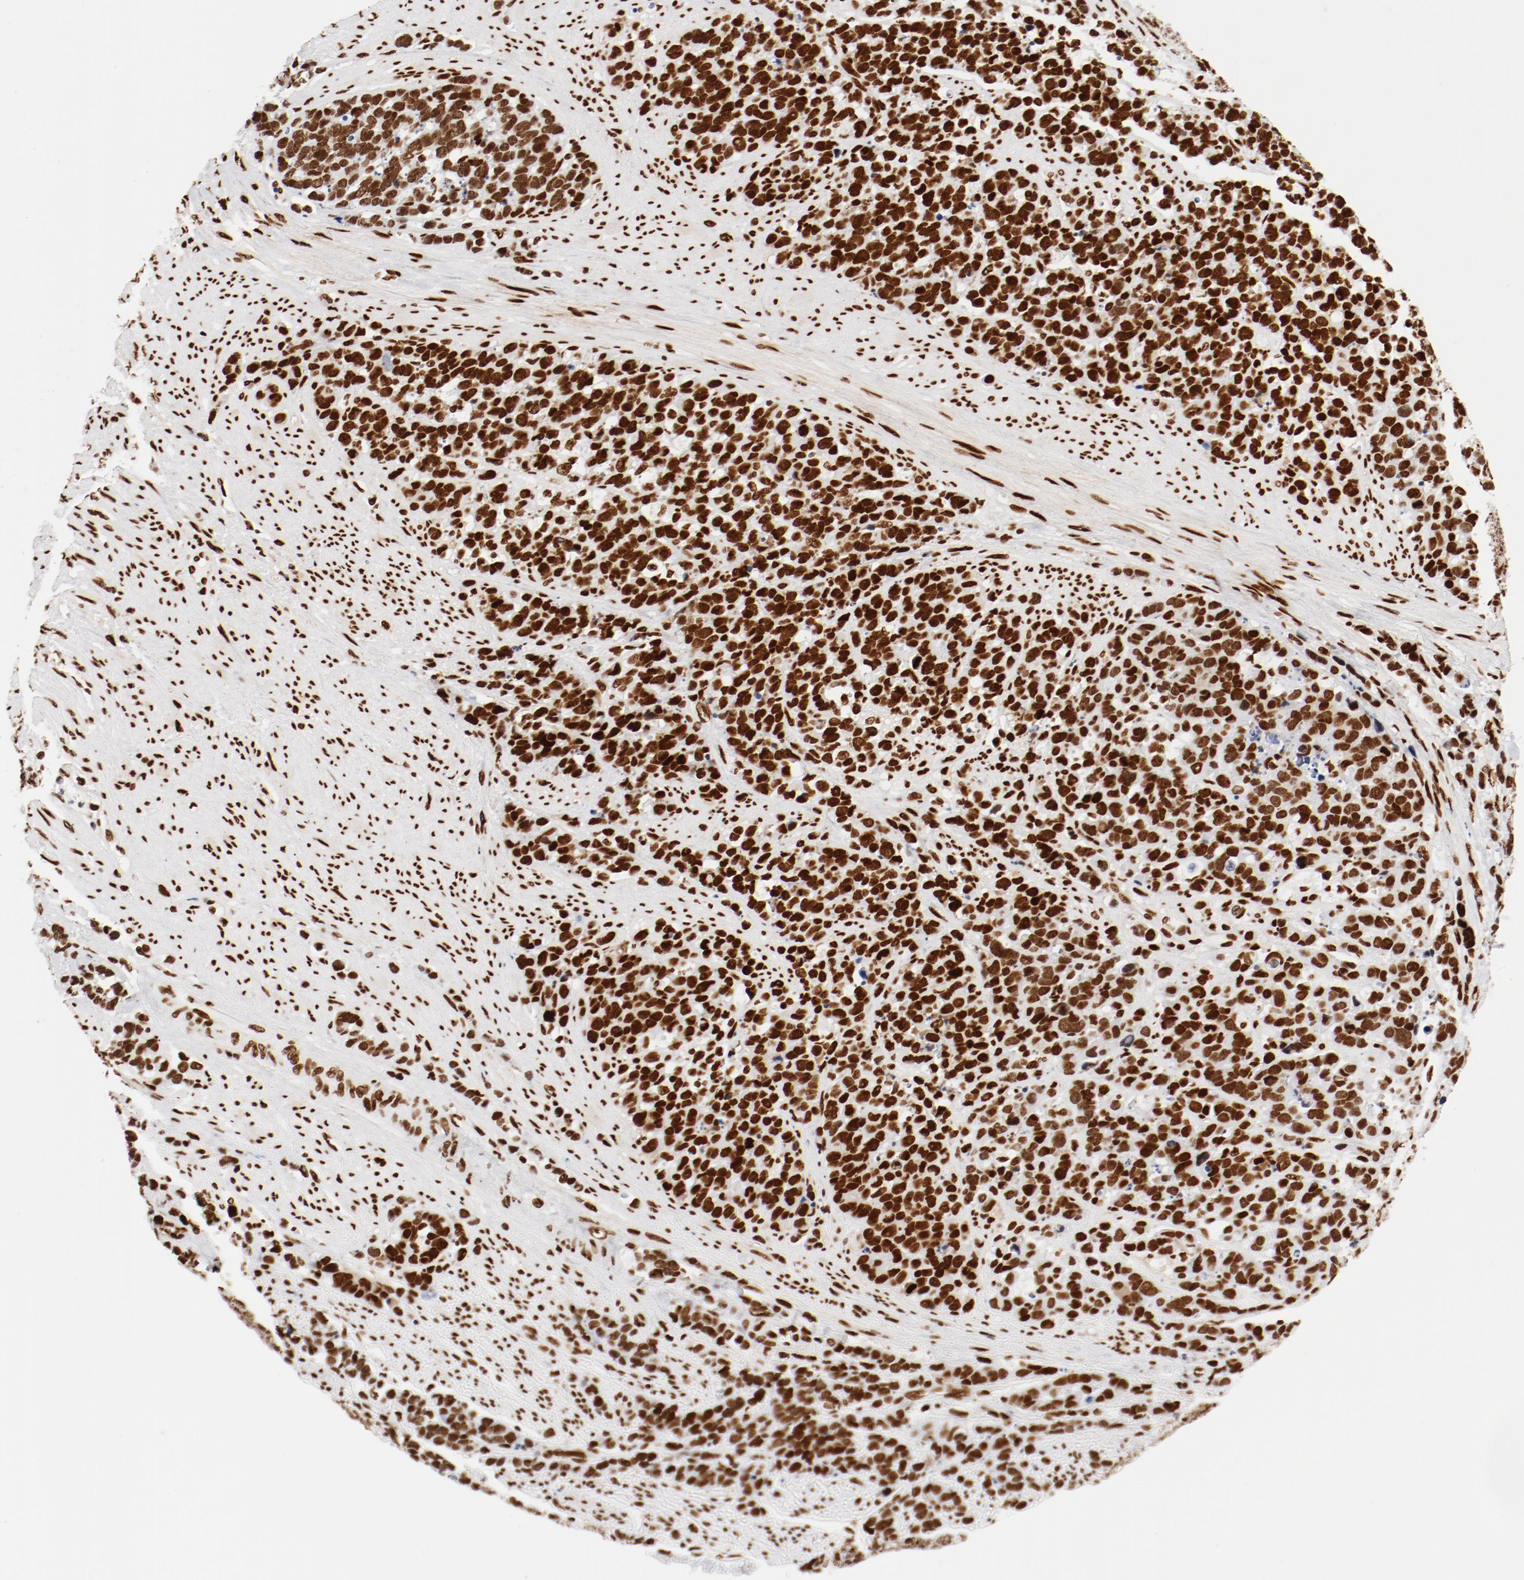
{"staining": {"intensity": "strong", "quantity": ">75%", "location": "nuclear"}, "tissue": "stomach cancer", "cell_type": "Tumor cells", "image_type": "cancer", "snomed": [{"axis": "morphology", "description": "Adenocarcinoma, NOS"}, {"axis": "topography", "description": "Stomach, upper"}], "caption": "Adenocarcinoma (stomach) stained with a protein marker displays strong staining in tumor cells.", "gene": "CTBP1", "patient": {"sex": "male", "age": 71}}